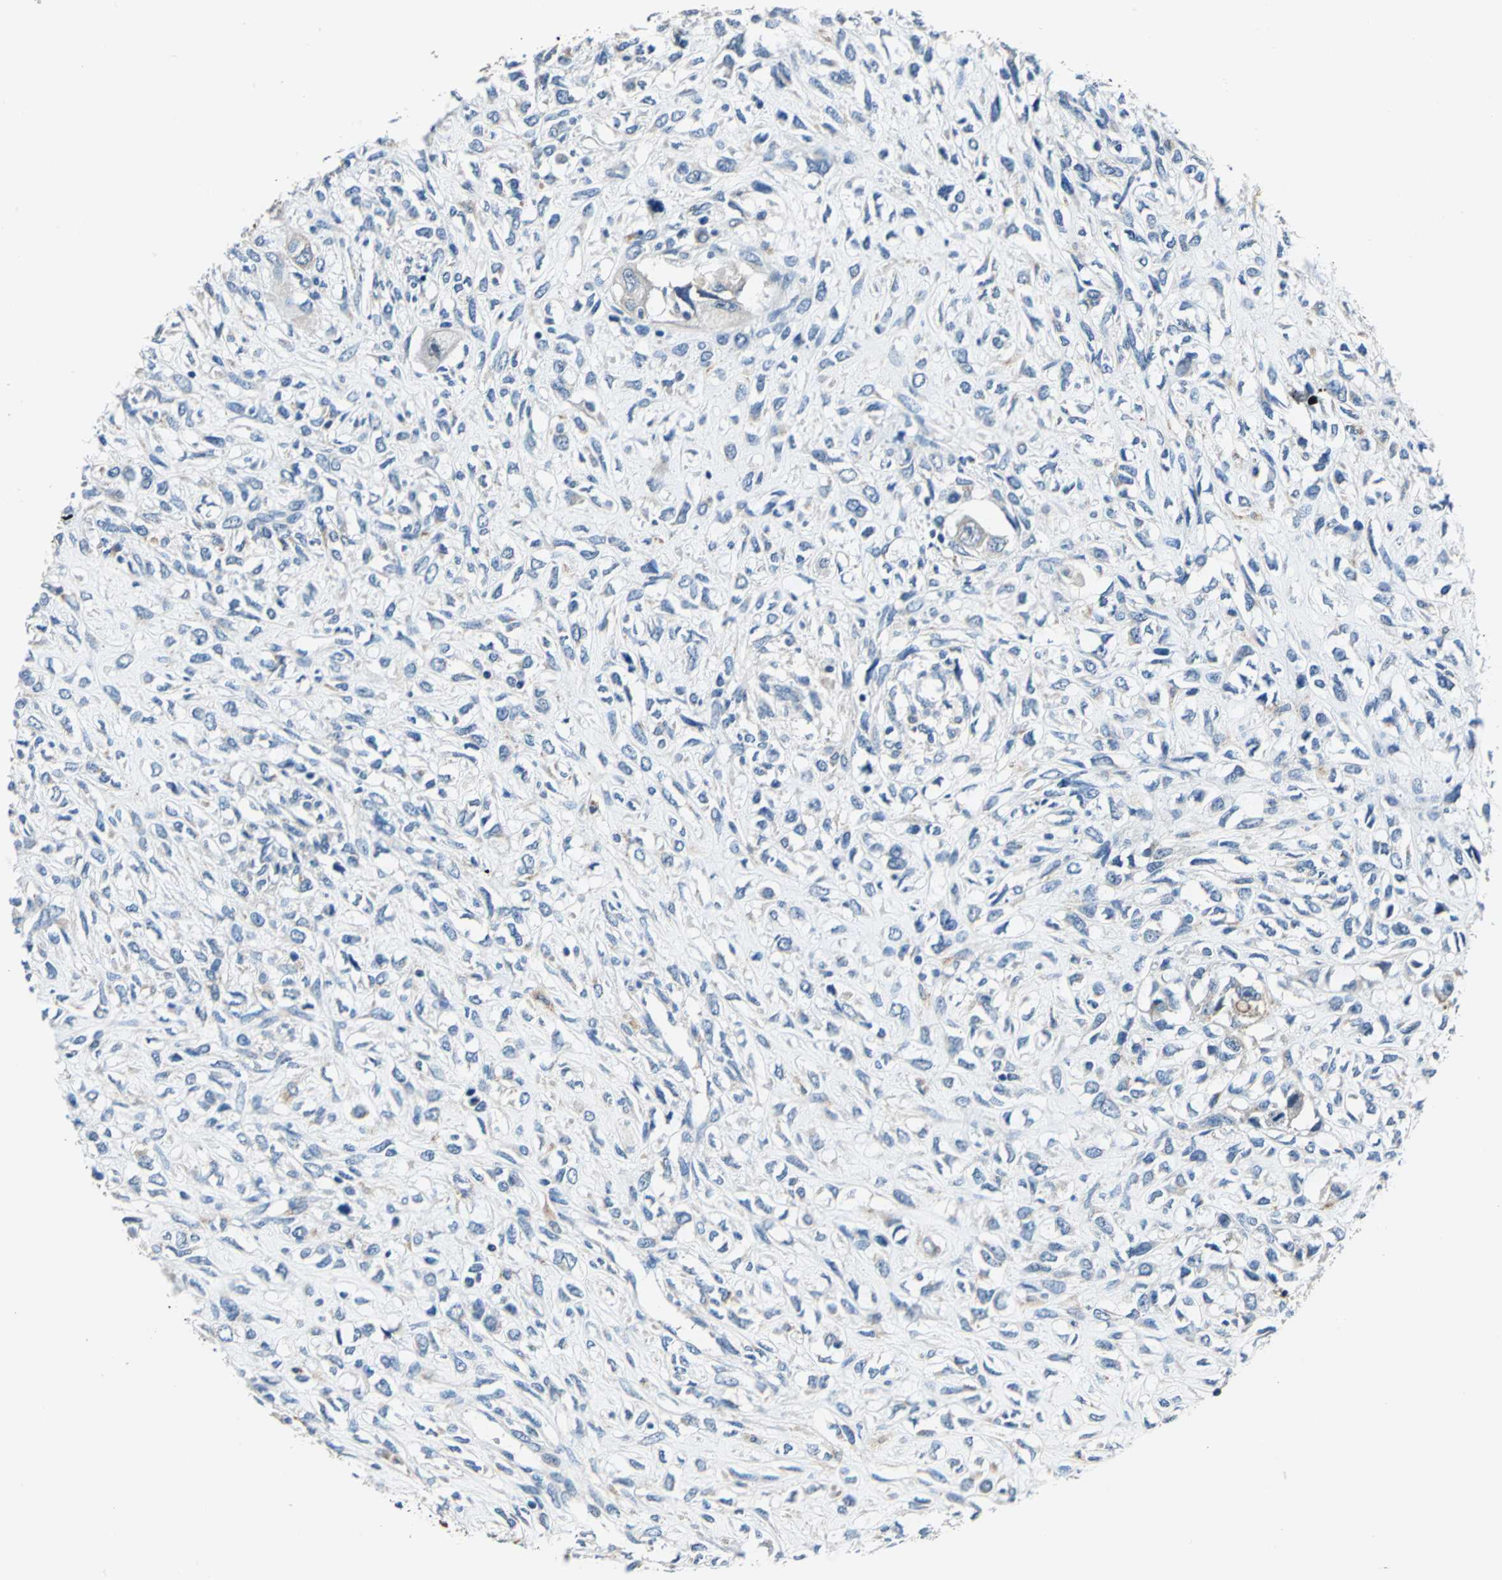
{"staining": {"intensity": "negative", "quantity": "none", "location": "none"}, "tissue": "head and neck cancer", "cell_type": "Tumor cells", "image_type": "cancer", "snomed": [{"axis": "morphology", "description": "Necrosis, NOS"}, {"axis": "morphology", "description": "Neoplasm, malignant, NOS"}, {"axis": "topography", "description": "Salivary gland"}, {"axis": "topography", "description": "Head-Neck"}], "caption": "An immunohistochemistry (IHC) micrograph of head and neck neoplasm (malignant) is shown. There is no staining in tumor cells of head and neck neoplasm (malignant).", "gene": "RASD2", "patient": {"sex": "male", "age": 43}}